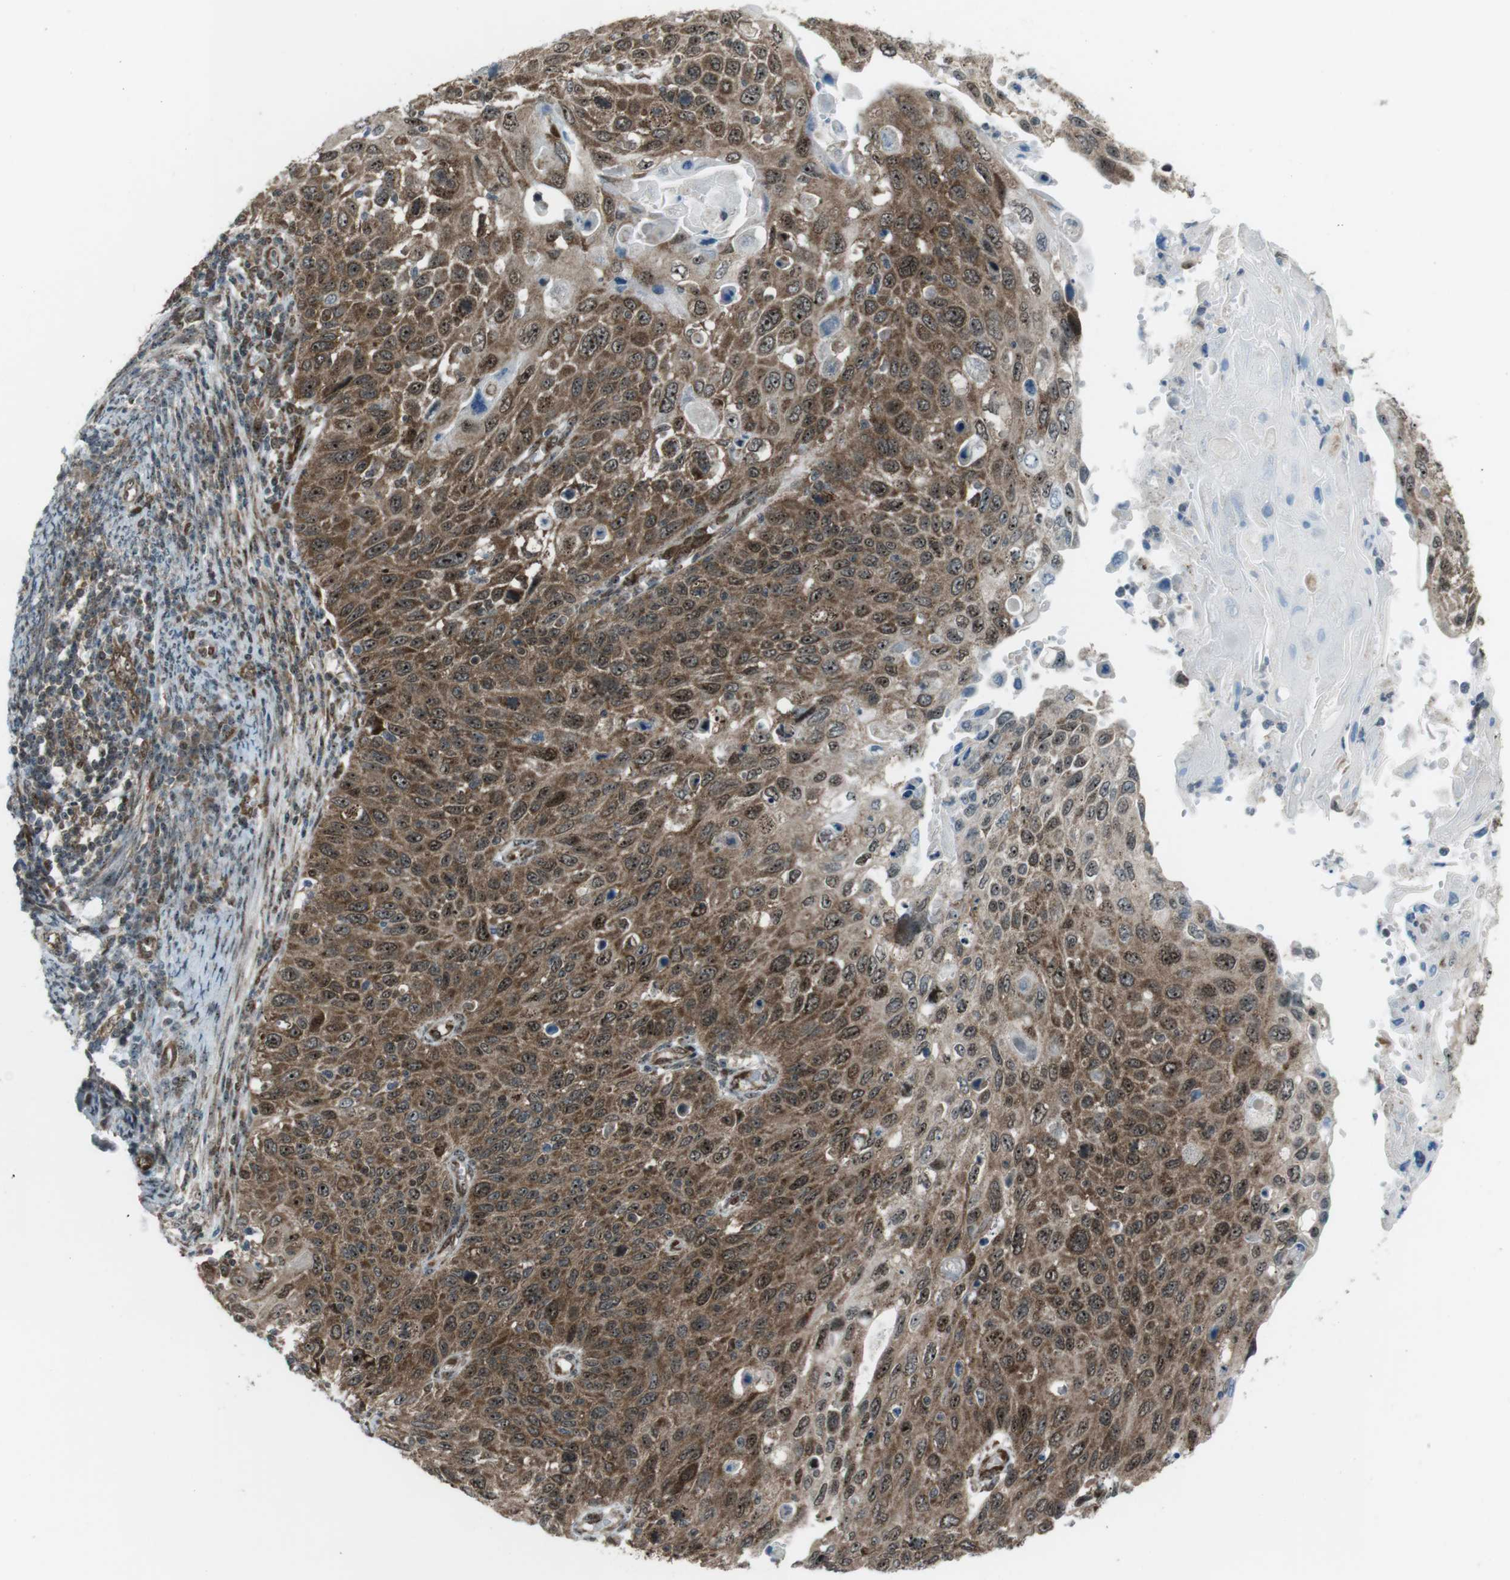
{"staining": {"intensity": "moderate", "quantity": ">75%", "location": "cytoplasmic/membranous,nuclear"}, "tissue": "cervical cancer", "cell_type": "Tumor cells", "image_type": "cancer", "snomed": [{"axis": "morphology", "description": "Squamous cell carcinoma, NOS"}, {"axis": "topography", "description": "Cervix"}], "caption": "Squamous cell carcinoma (cervical) tissue shows moderate cytoplasmic/membranous and nuclear expression in approximately >75% of tumor cells, visualized by immunohistochemistry.", "gene": "CSNK1D", "patient": {"sex": "female", "age": 70}}